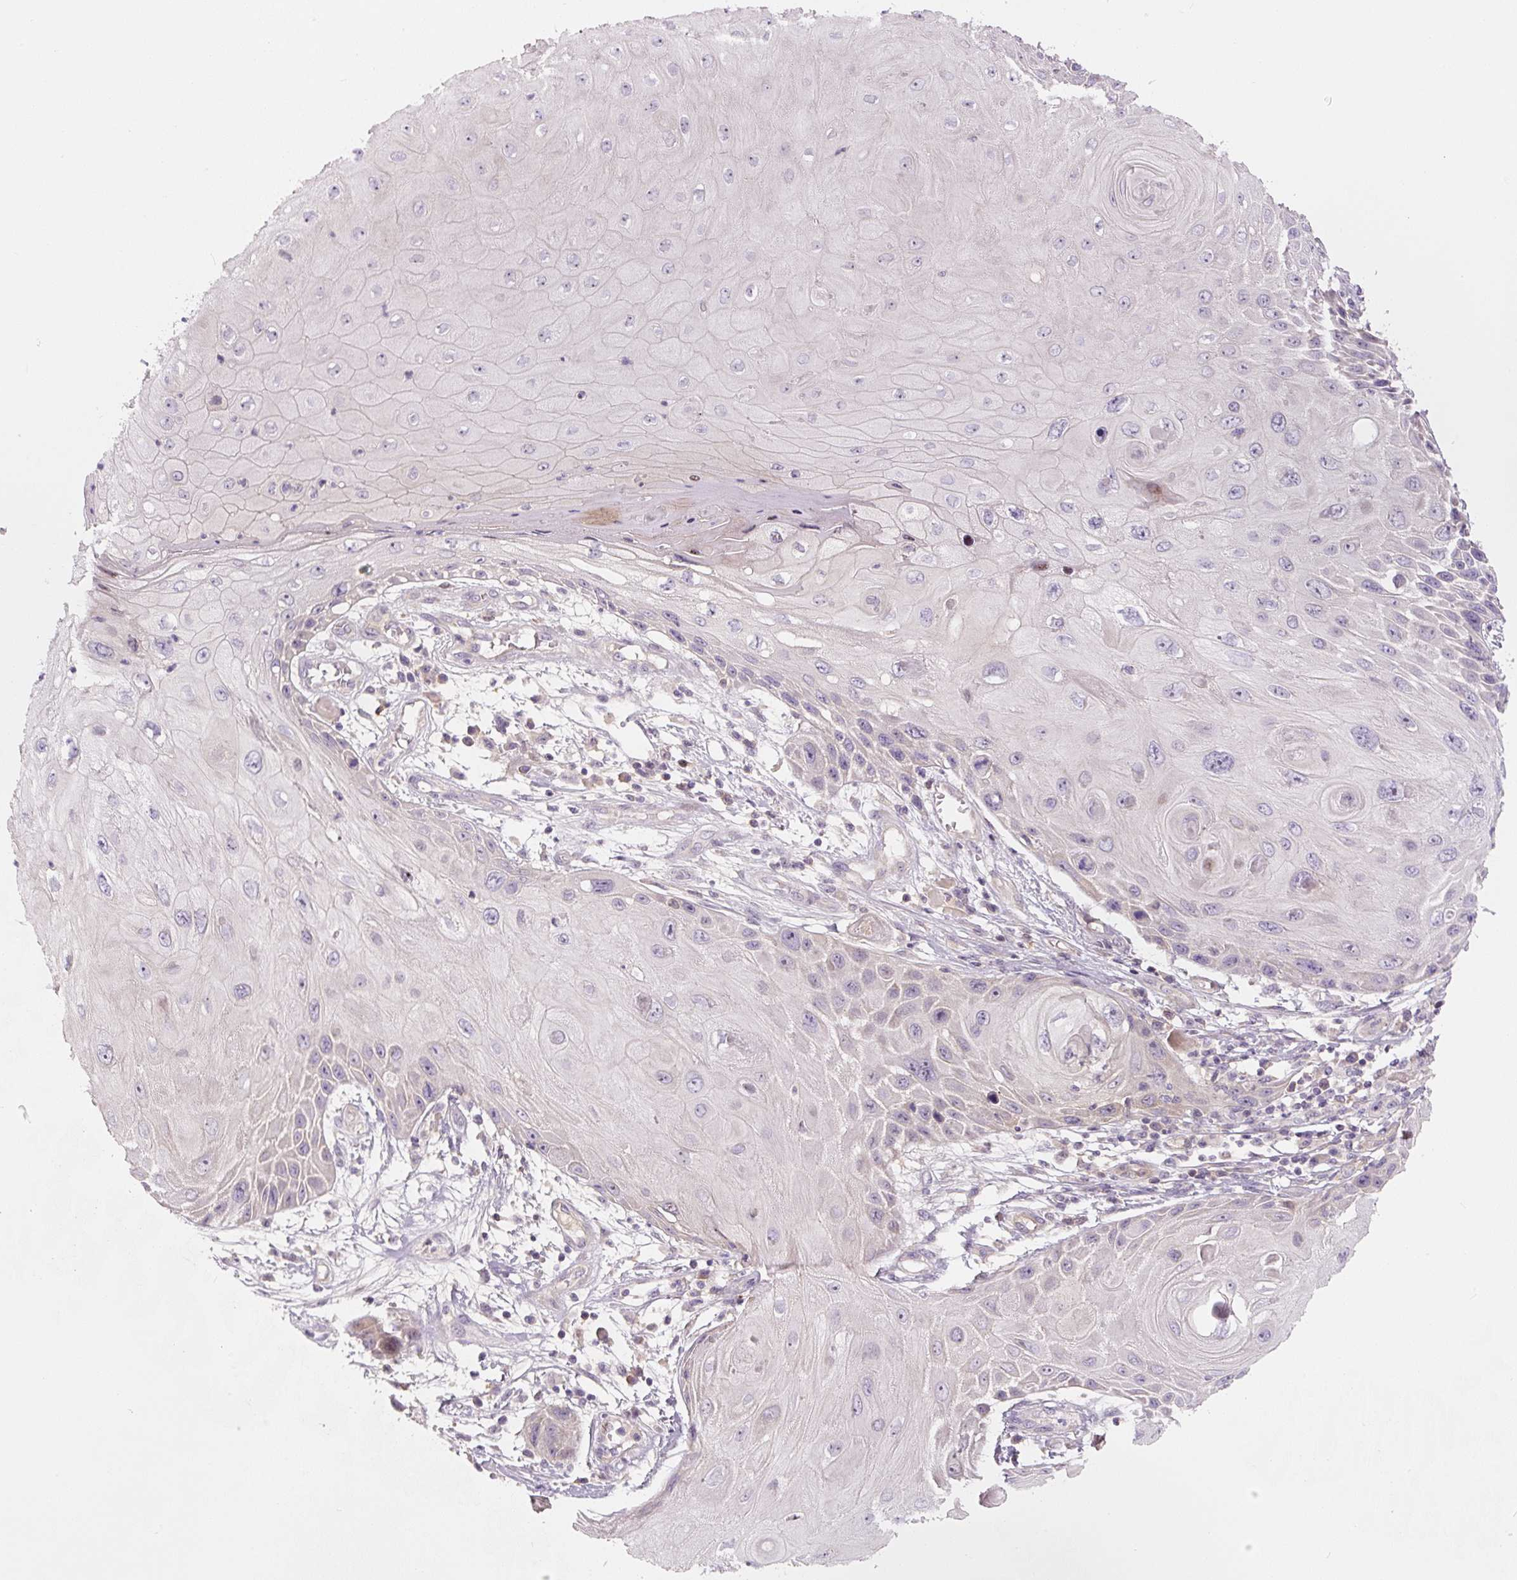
{"staining": {"intensity": "negative", "quantity": "none", "location": "none"}, "tissue": "skin cancer", "cell_type": "Tumor cells", "image_type": "cancer", "snomed": [{"axis": "morphology", "description": "Squamous cell carcinoma, NOS"}, {"axis": "topography", "description": "Skin"}, {"axis": "topography", "description": "Vulva"}], "caption": "Skin squamous cell carcinoma stained for a protein using IHC reveals no staining tumor cells.", "gene": "PWWP3B", "patient": {"sex": "female", "age": 44}}